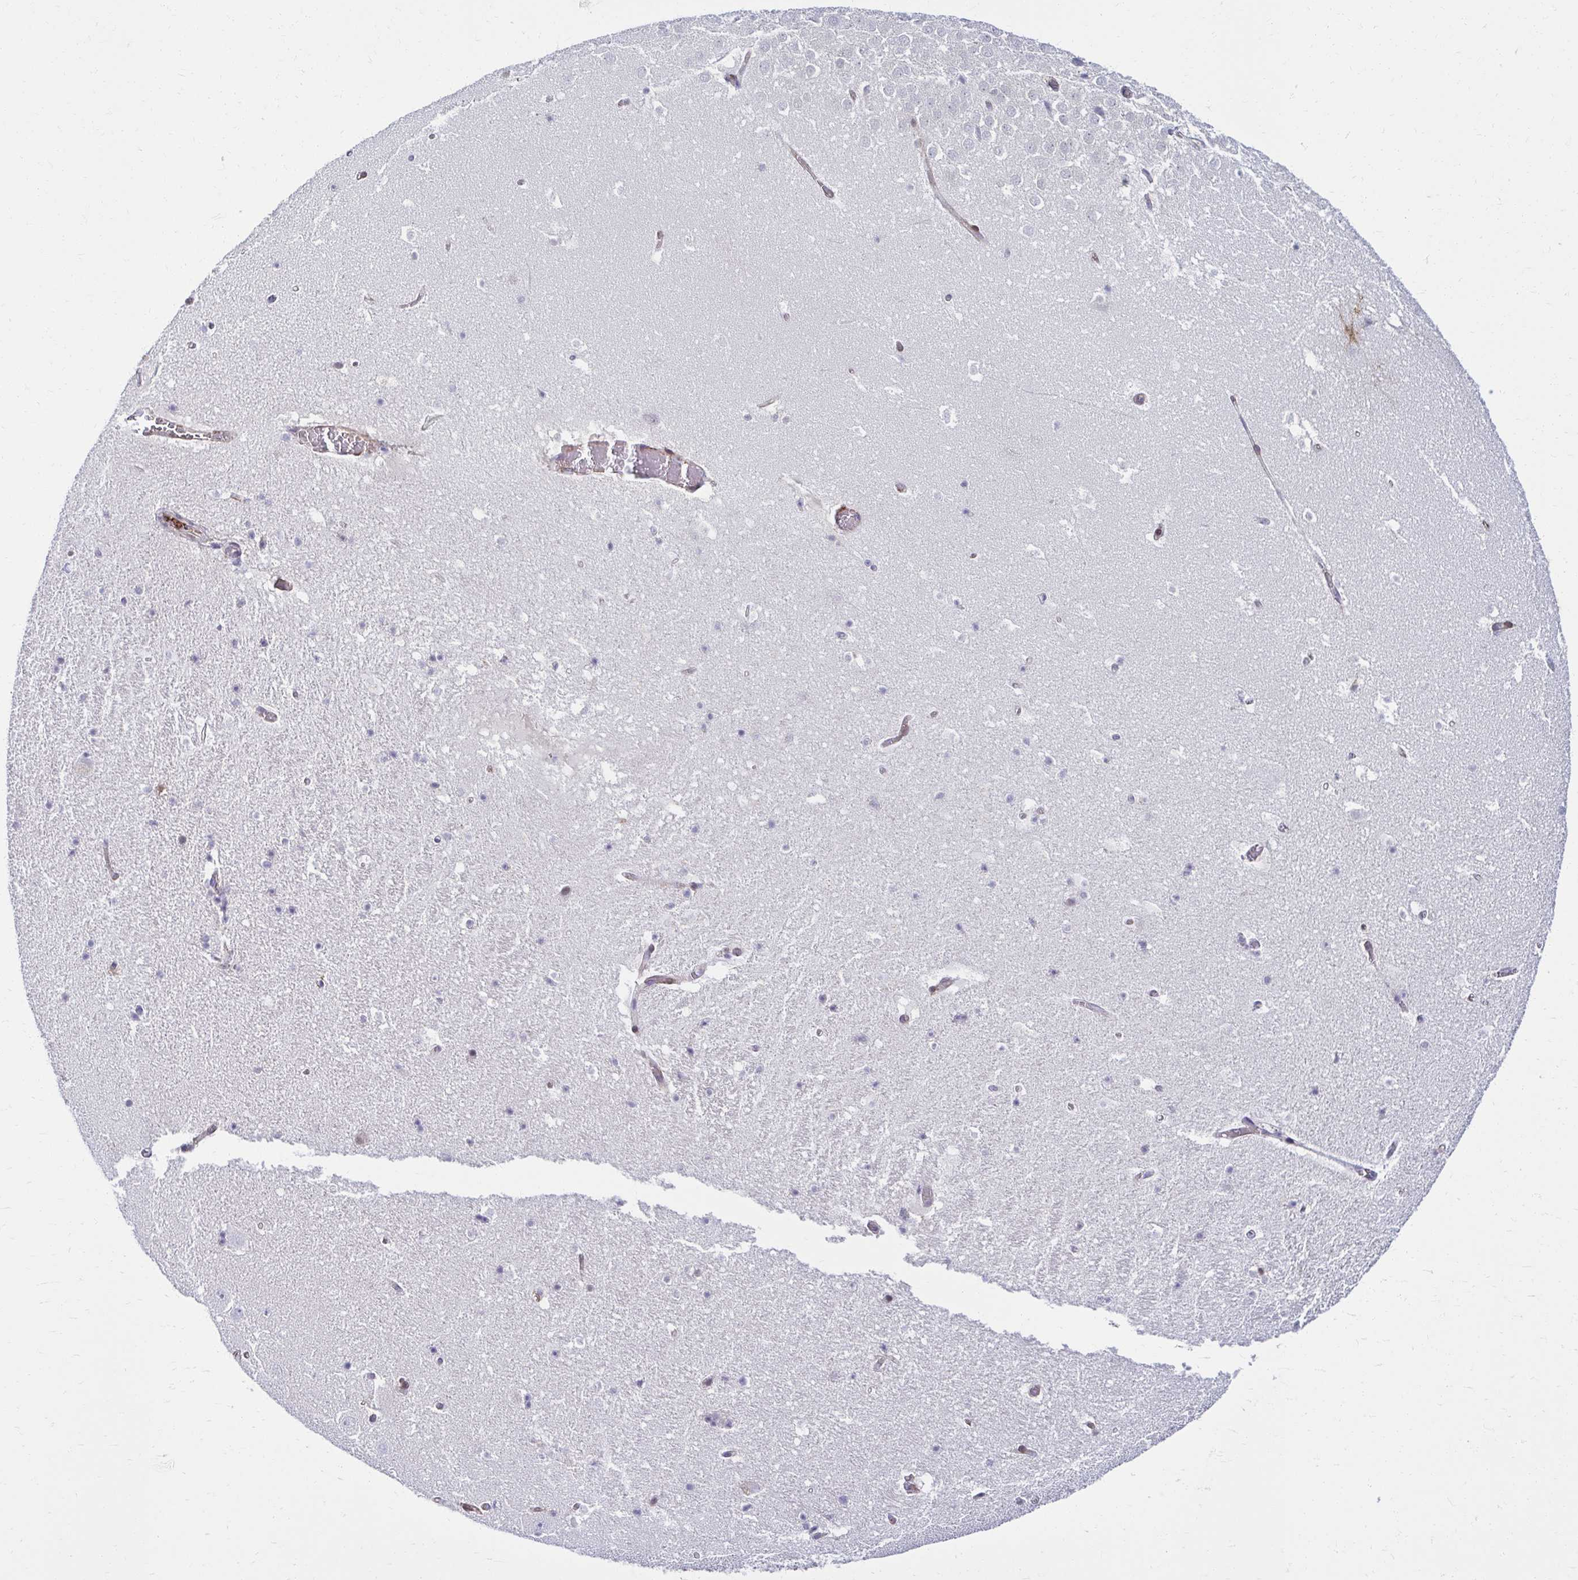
{"staining": {"intensity": "negative", "quantity": "none", "location": "none"}, "tissue": "hippocampus", "cell_type": "Glial cells", "image_type": "normal", "snomed": [{"axis": "morphology", "description": "Normal tissue, NOS"}, {"axis": "topography", "description": "Hippocampus"}], "caption": "A high-resolution photomicrograph shows IHC staining of normal hippocampus, which reveals no significant expression in glial cells.", "gene": "ANKRD62", "patient": {"sex": "female", "age": 42}}